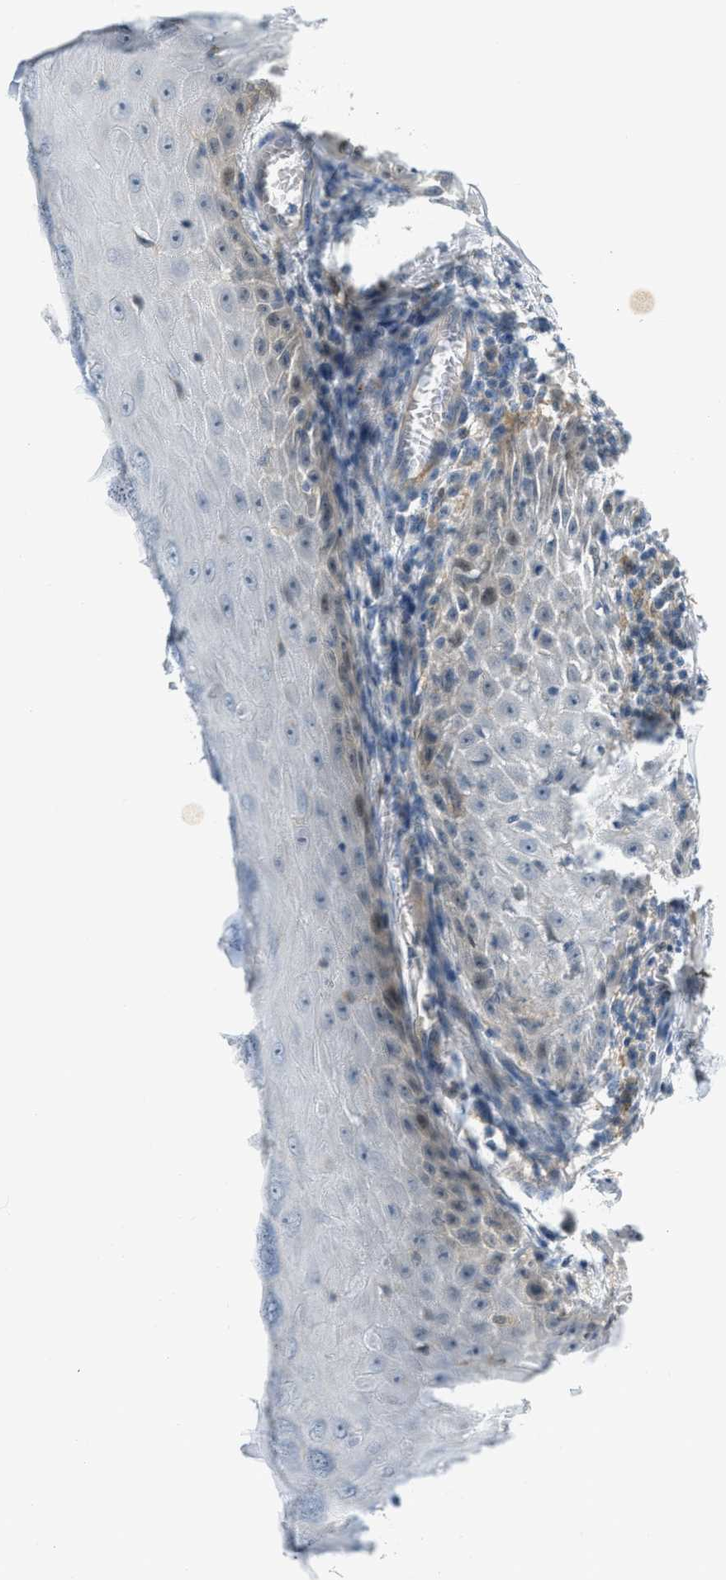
{"staining": {"intensity": "moderate", "quantity": "<25%", "location": "cytoplasmic/membranous"}, "tissue": "skin cancer", "cell_type": "Tumor cells", "image_type": "cancer", "snomed": [{"axis": "morphology", "description": "Squamous cell carcinoma, NOS"}, {"axis": "topography", "description": "Skin"}], "caption": "Moderate cytoplasmic/membranous protein positivity is identified in about <25% of tumor cells in skin squamous cell carcinoma. (DAB IHC, brown staining for protein, blue staining for nuclei).", "gene": "NME8", "patient": {"sex": "female", "age": 73}}